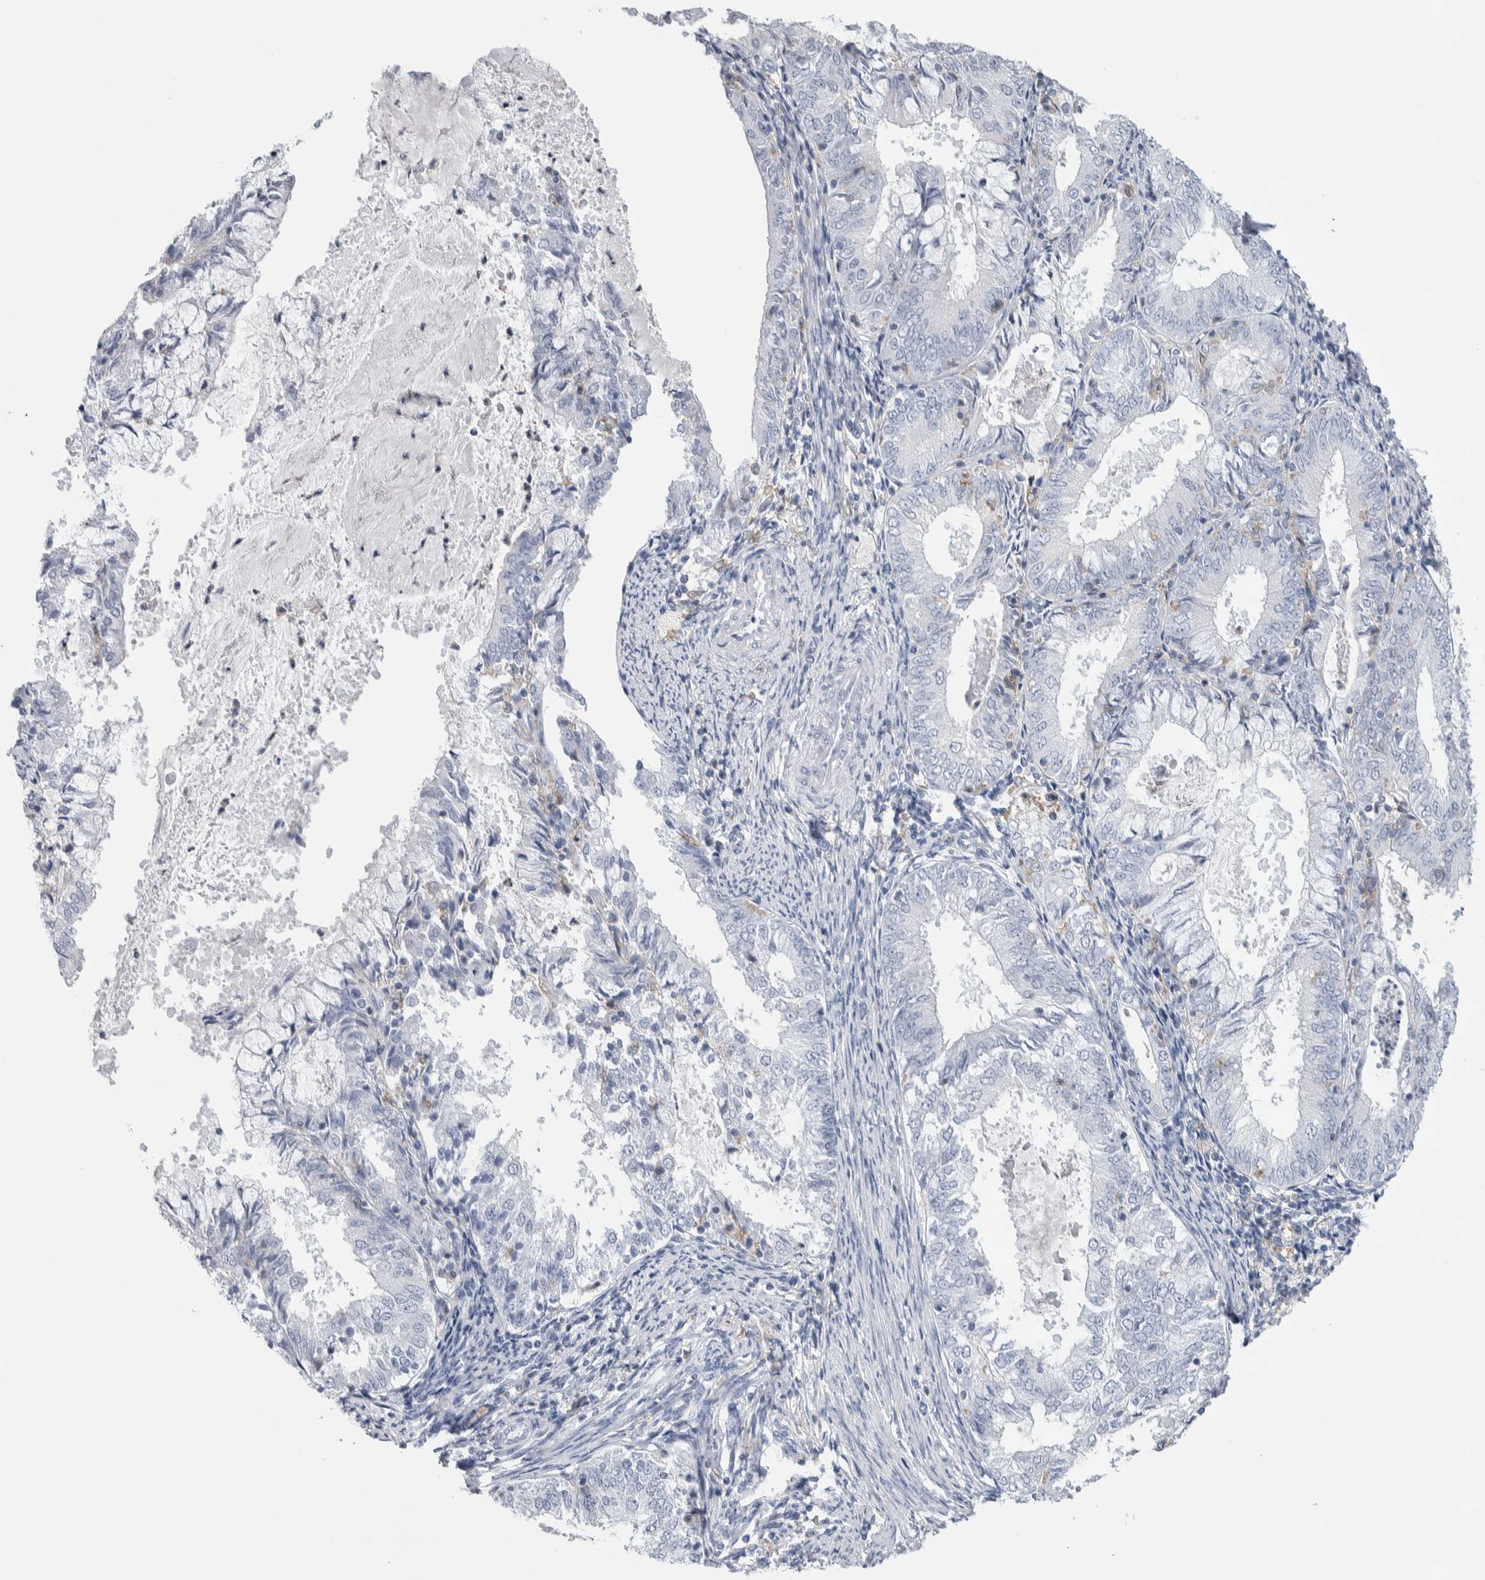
{"staining": {"intensity": "negative", "quantity": "none", "location": "none"}, "tissue": "endometrial cancer", "cell_type": "Tumor cells", "image_type": "cancer", "snomed": [{"axis": "morphology", "description": "Adenocarcinoma, NOS"}, {"axis": "topography", "description": "Endometrium"}], "caption": "This is an IHC photomicrograph of human endometrial cancer (adenocarcinoma). There is no positivity in tumor cells.", "gene": "SKAP2", "patient": {"sex": "female", "age": 57}}